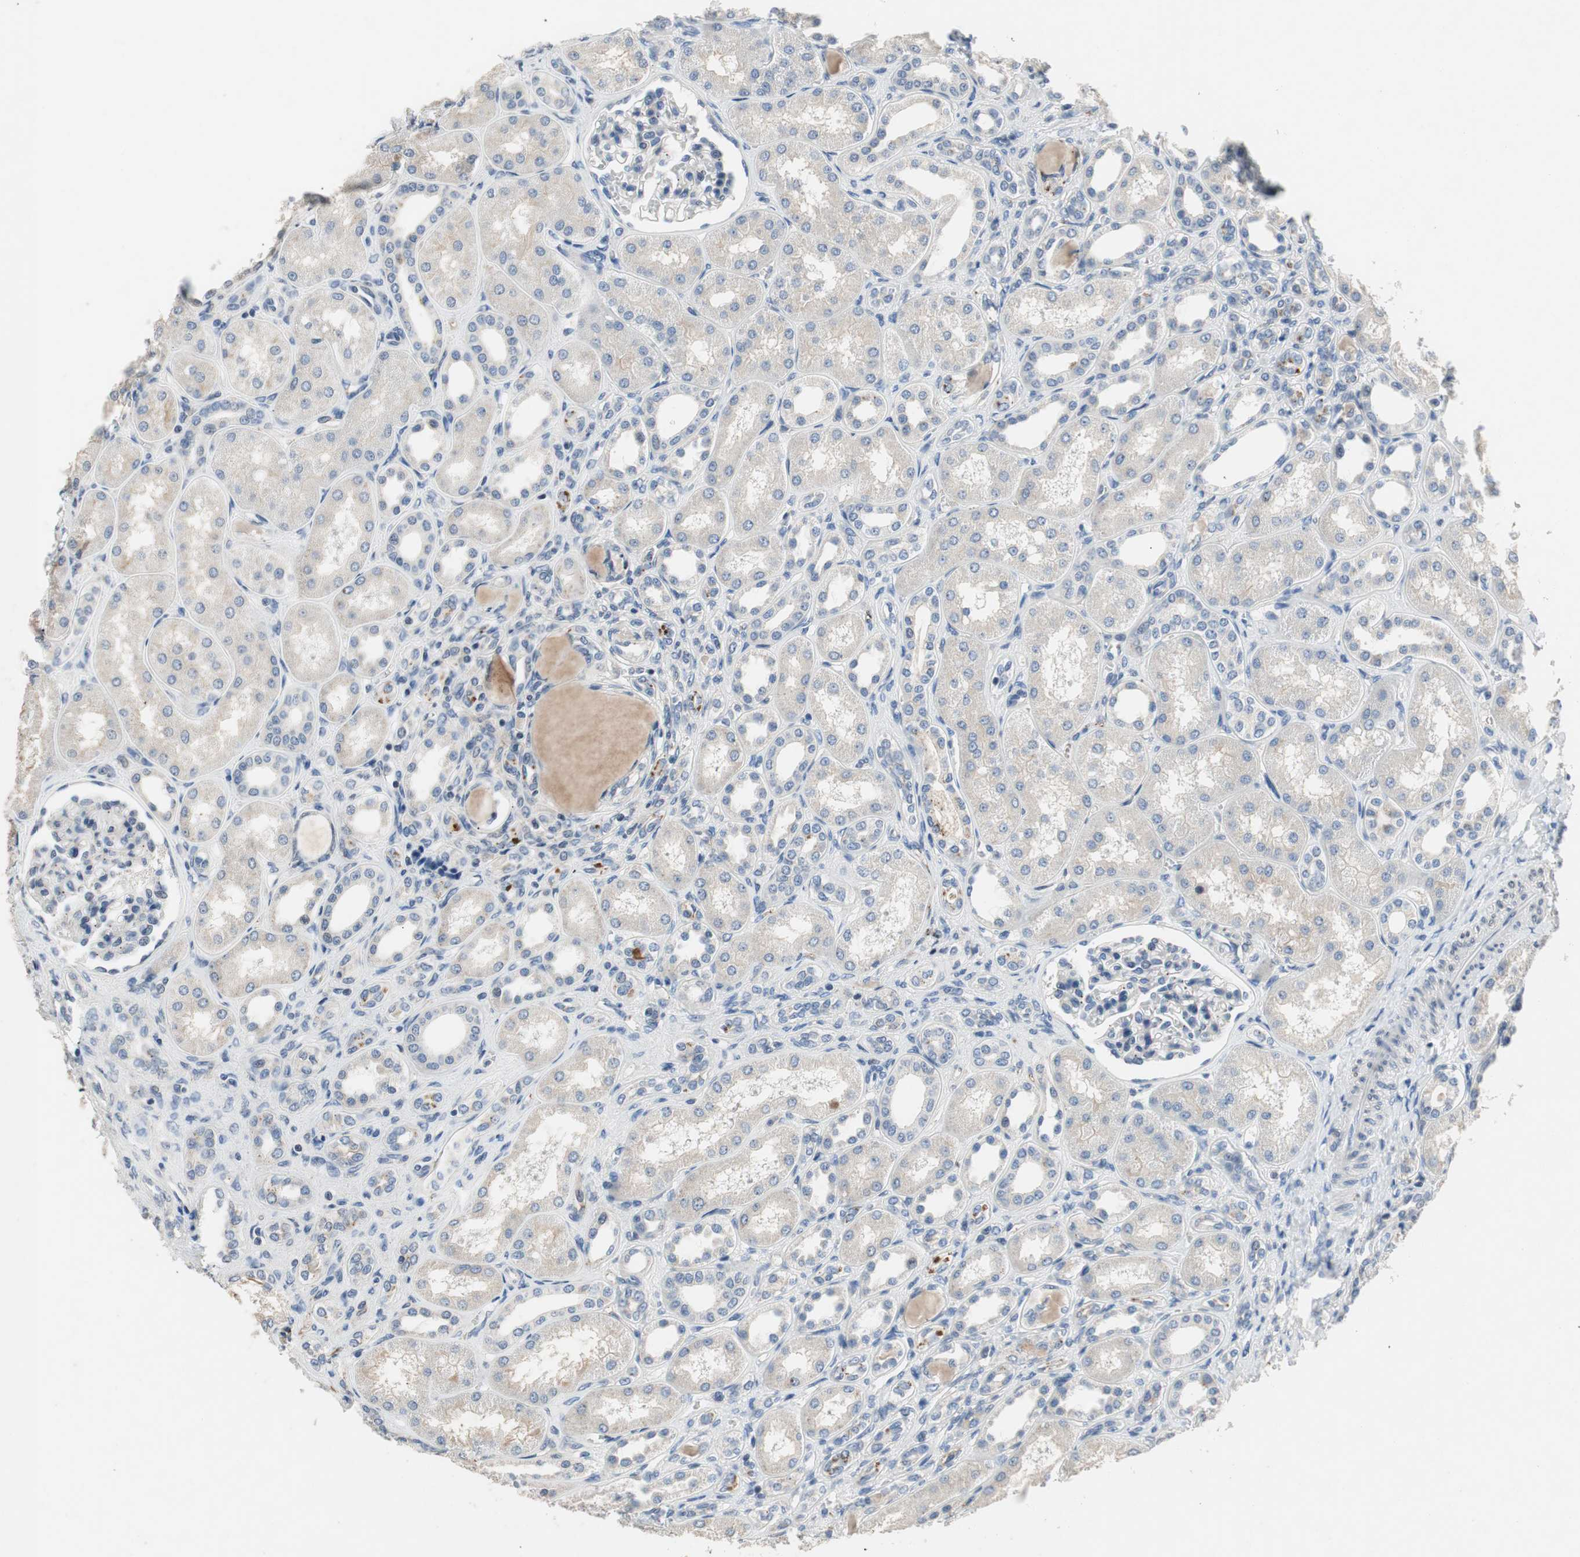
{"staining": {"intensity": "negative", "quantity": "none", "location": "none"}, "tissue": "kidney", "cell_type": "Cells in glomeruli", "image_type": "normal", "snomed": [{"axis": "morphology", "description": "Normal tissue, NOS"}, {"axis": "topography", "description": "Kidney"}], "caption": "Benign kidney was stained to show a protein in brown. There is no significant staining in cells in glomeruli. Nuclei are stained in blue.", "gene": "ALPL", "patient": {"sex": "male", "age": 7}}